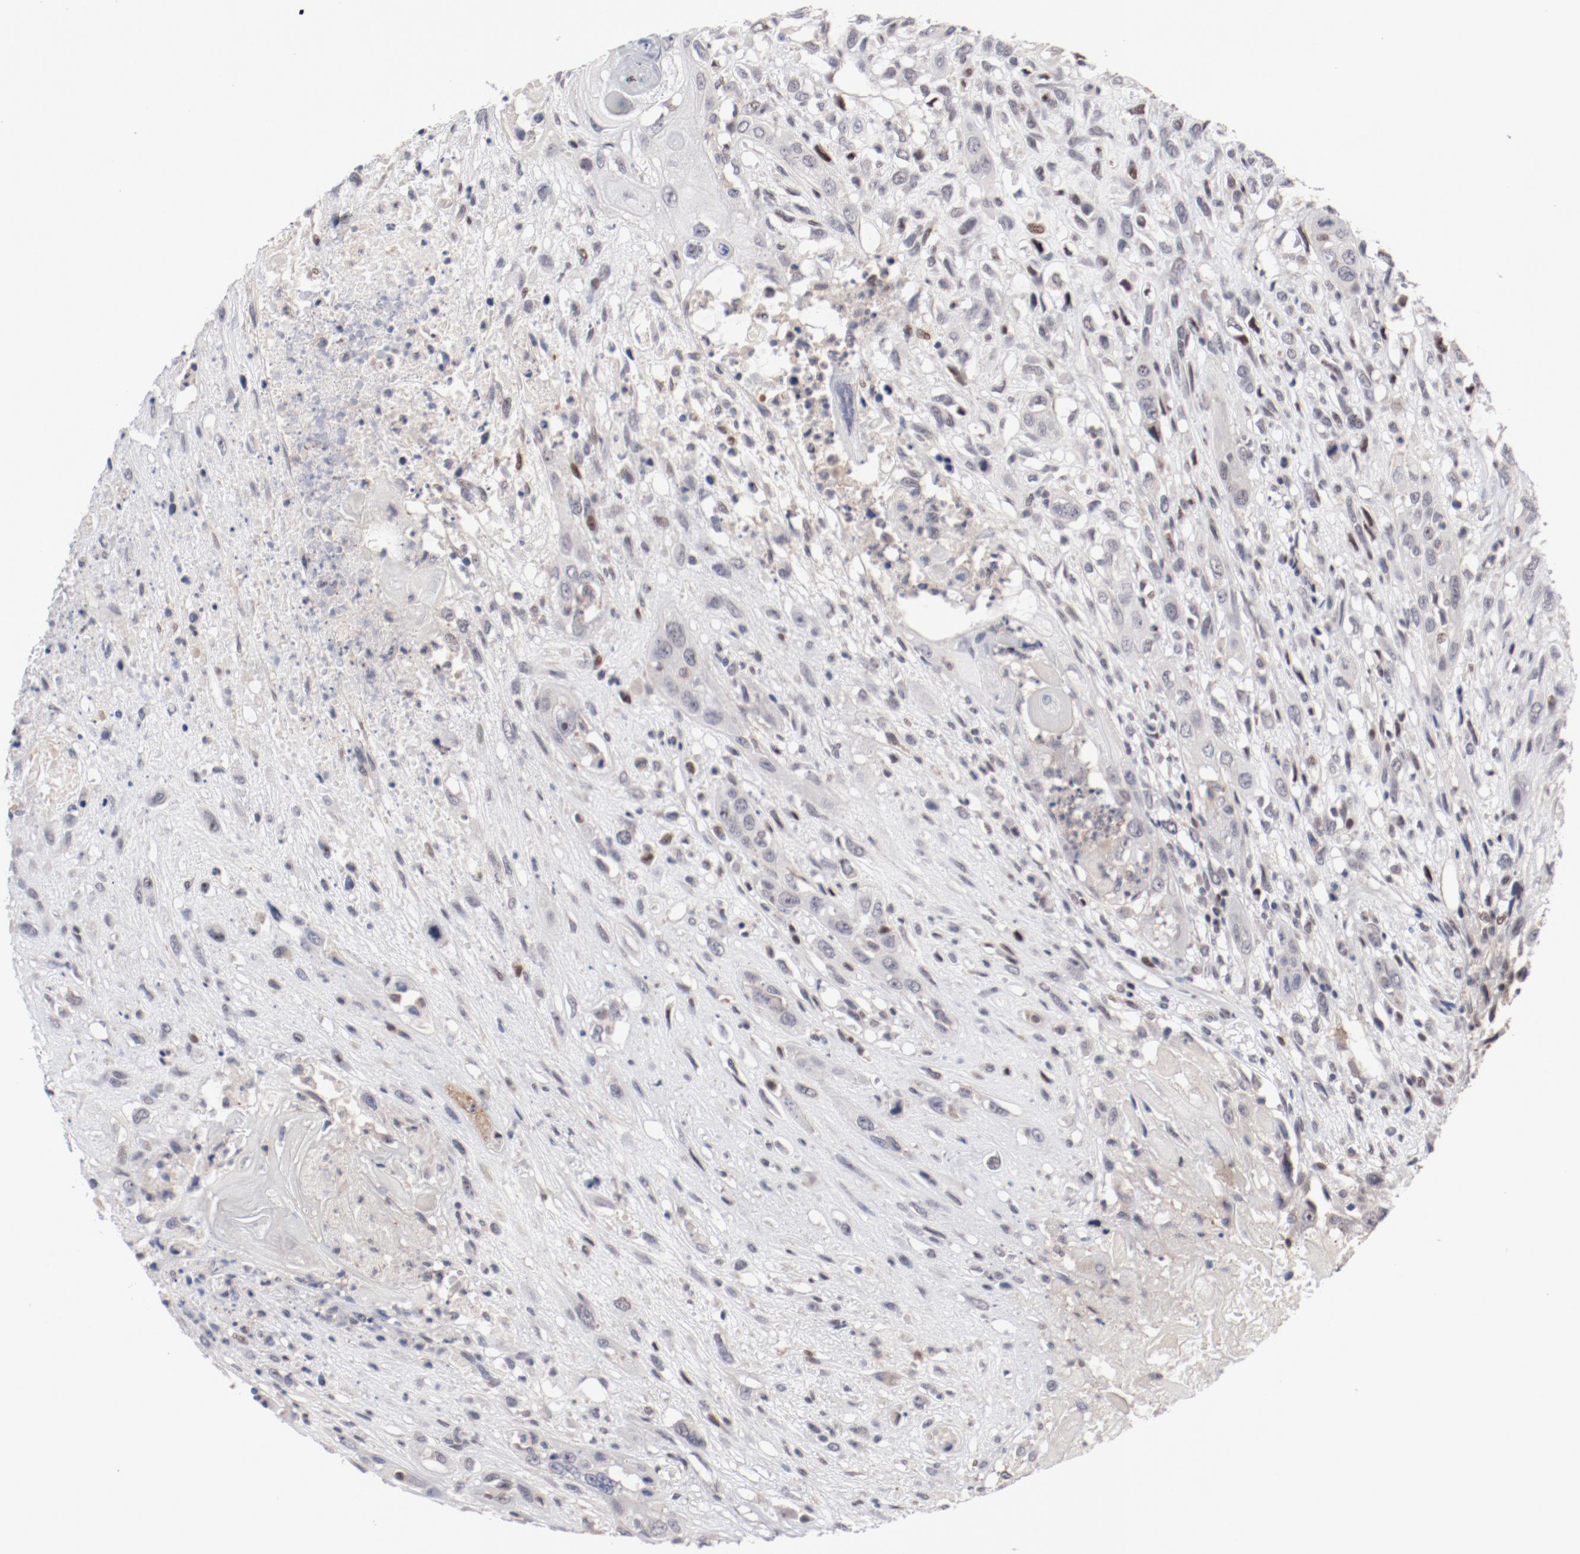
{"staining": {"intensity": "negative", "quantity": "none", "location": "none"}, "tissue": "head and neck cancer", "cell_type": "Tumor cells", "image_type": "cancer", "snomed": [{"axis": "morphology", "description": "Necrosis, NOS"}, {"axis": "morphology", "description": "Neoplasm, malignant, NOS"}, {"axis": "topography", "description": "Salivary gland"}, {"axis": "topography", "description": "Head-Neck"}], "caption": "Micrograph shows no significant protein expression in tumor cells of neoplasm (malignant) (head and neck).", "gene": "FSCB", "patient": {"sex": "male", "age": 43}}